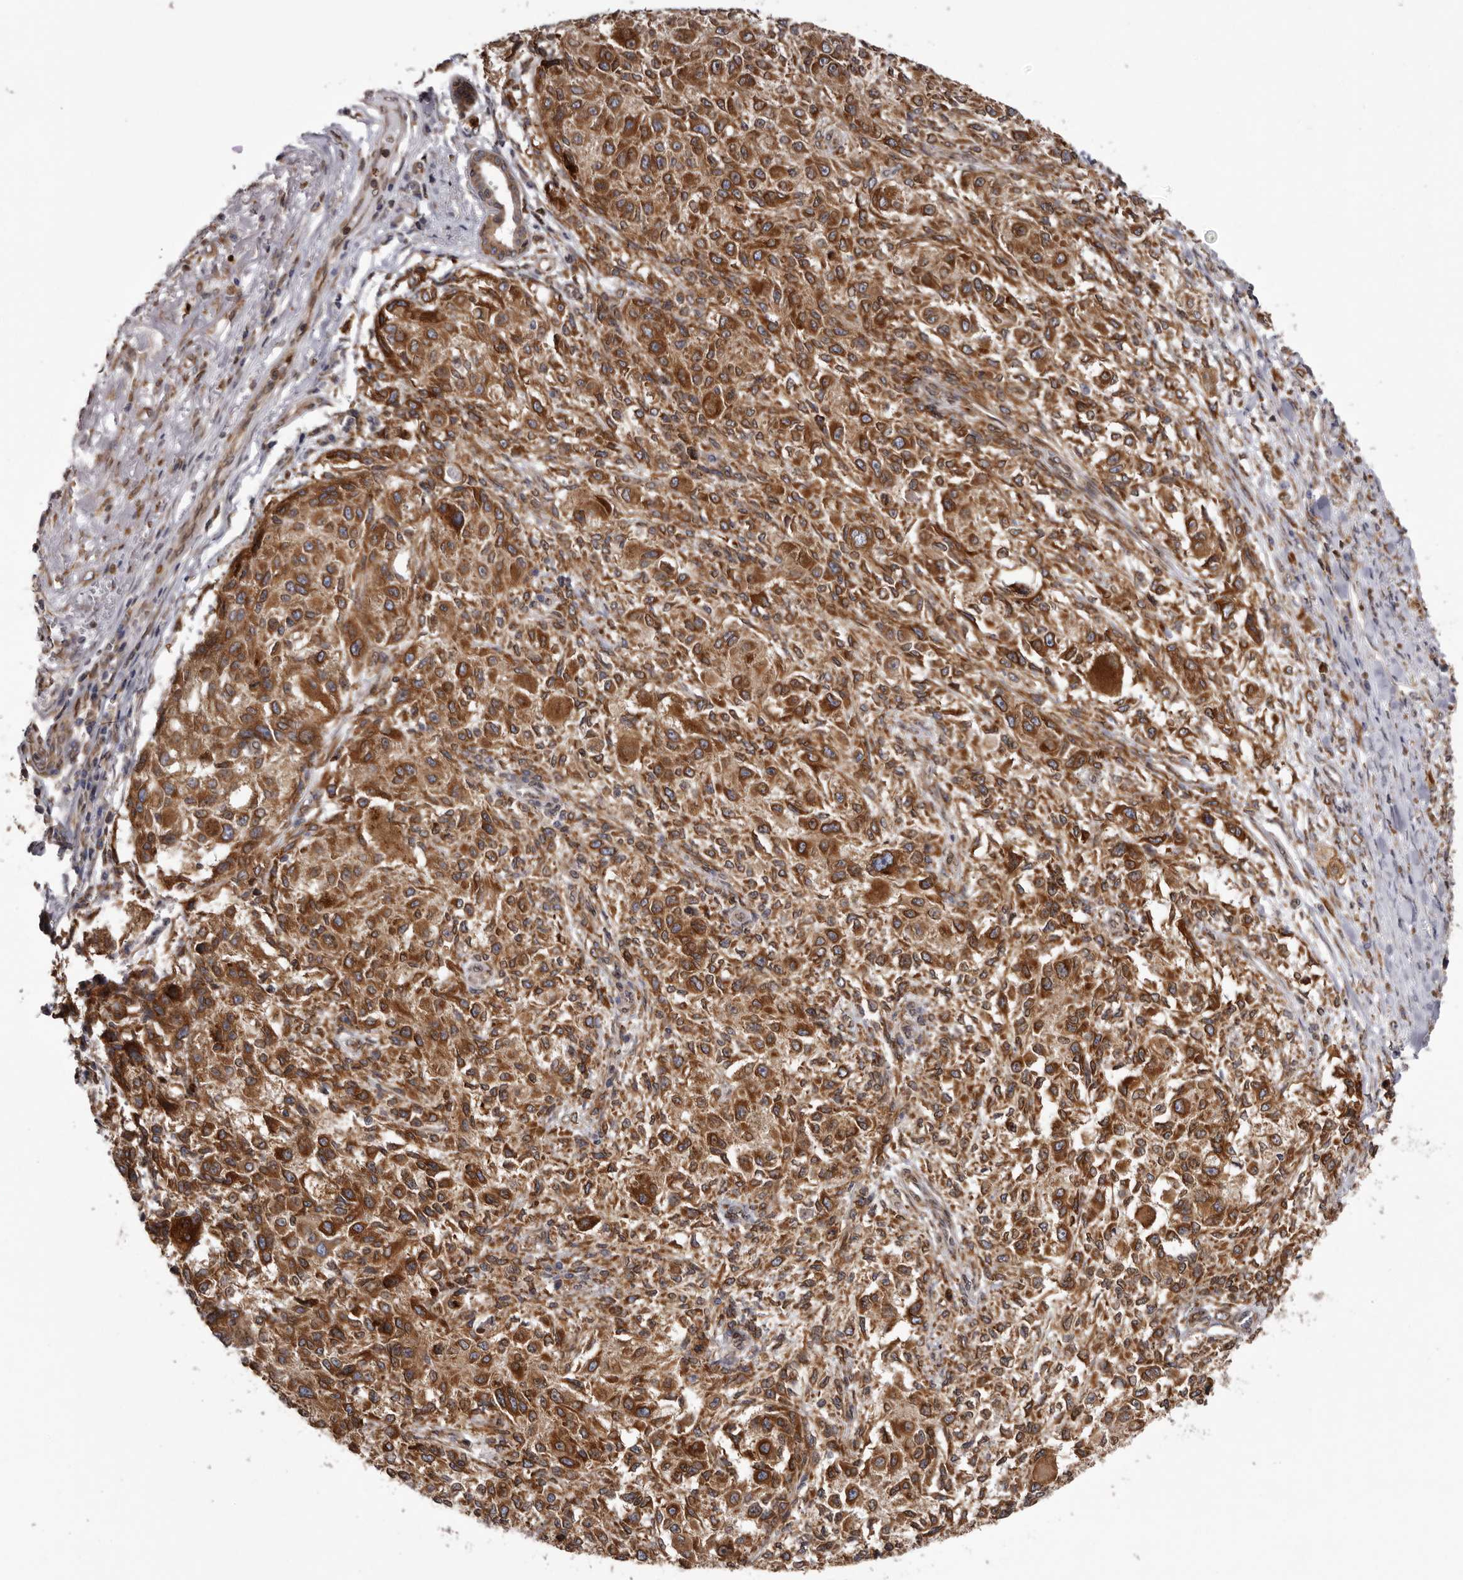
{"staining": {"intensity": "moderate", "quantity": ">75%", "location": "cytoplasmic/membranous"}, "tissue": "melanoma", "cell_type": "Tumor cells", "image_type": "cancer", "snomed": [{"axis": "morphology", "description": "Necrosis, NOS"}, {"axis": "morphology", "description": "Malignant melanoma, NOS"}, {"axis": "topography", "description": "Skin"}], "caption": "Protein staining reveals moderate cytoplasmic/membranous positivity in approximately >75% of tumor cells in melanoma.", "gene": "C4orf3", "patient": {"sex": "female", "age": 87}}